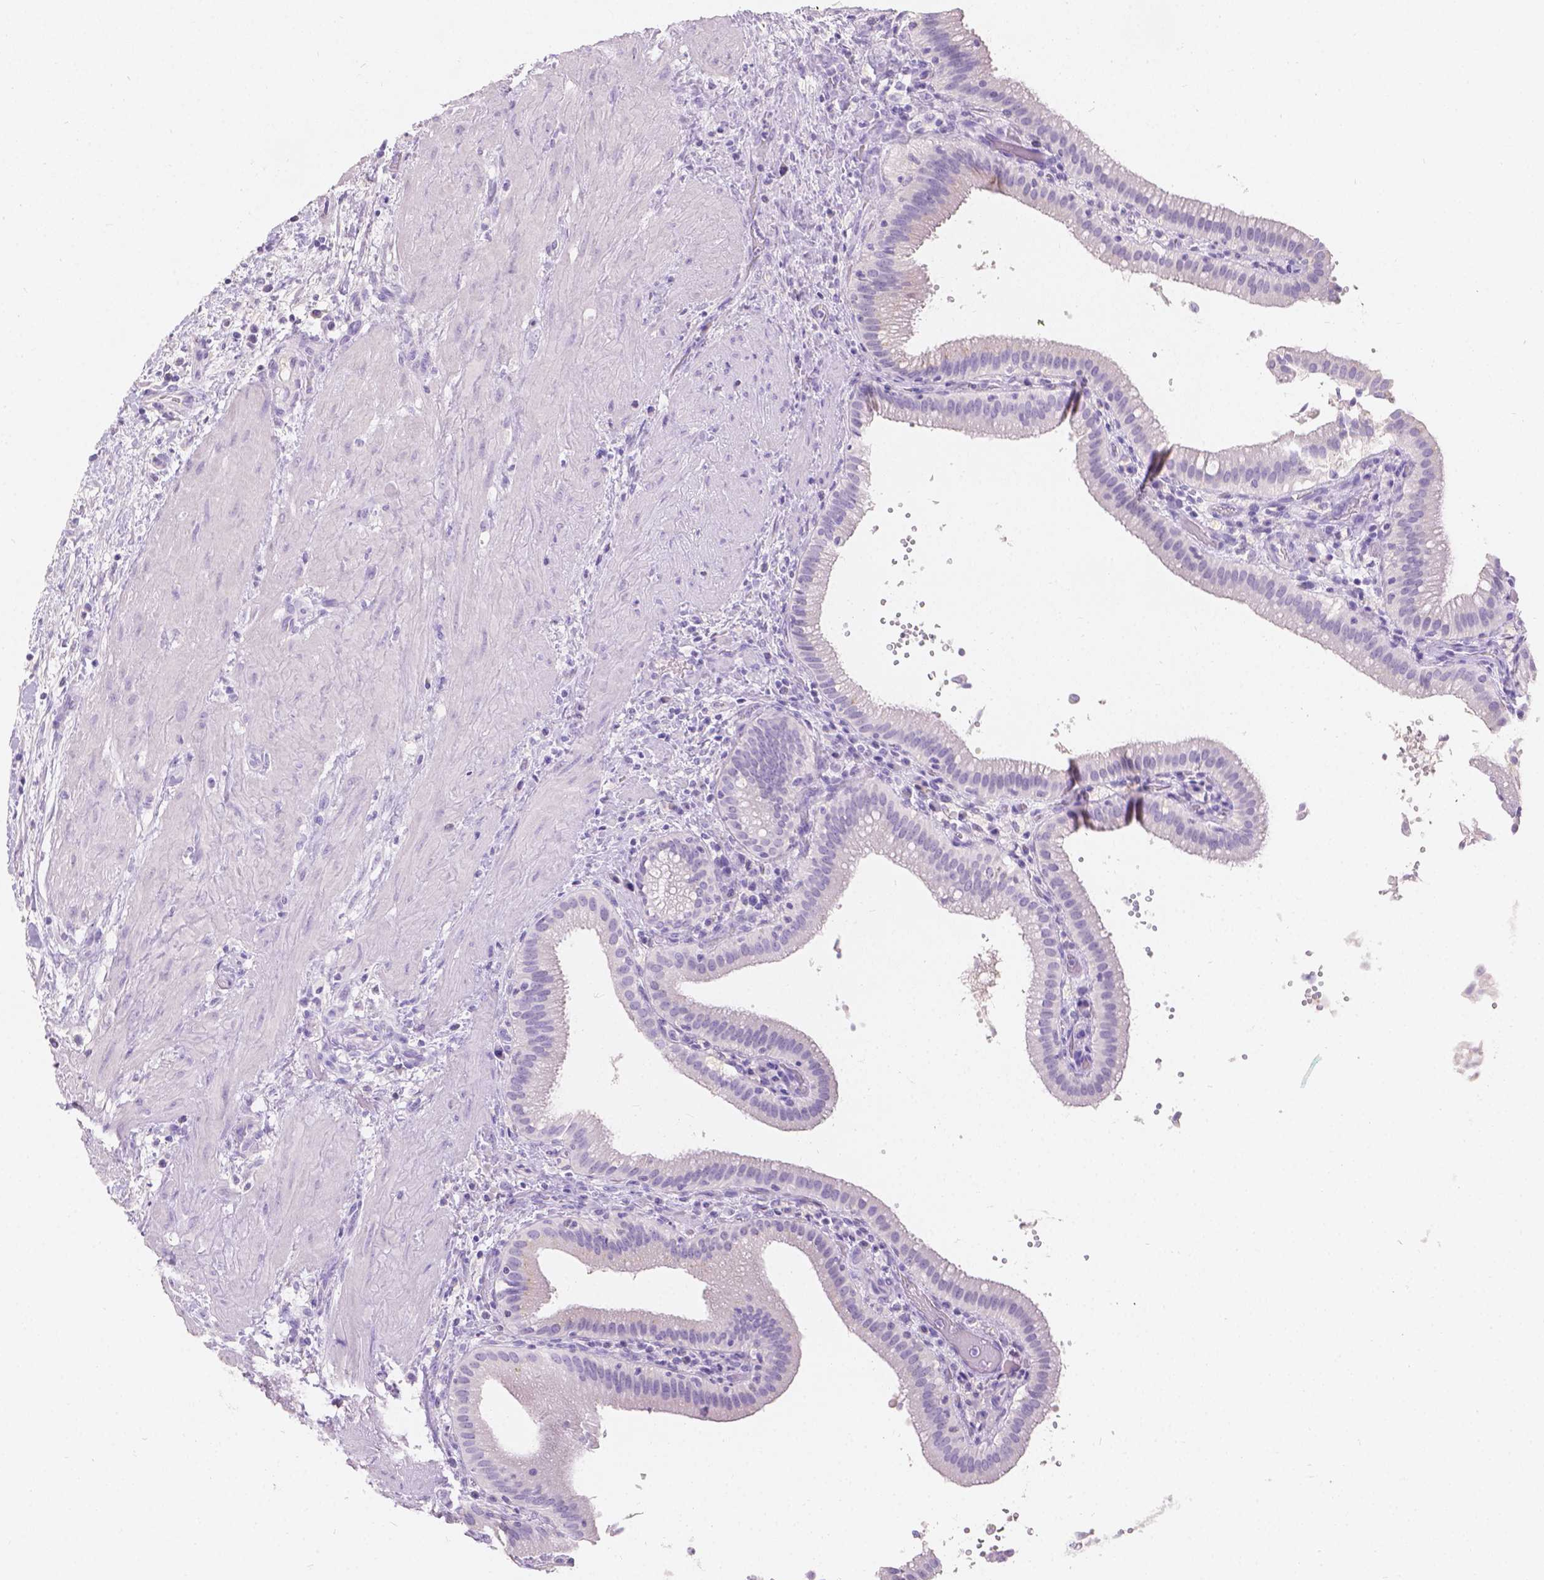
{"staining": {"intensity": "negative", "quantity": "none", "location": "none"}, "tissue": "gallbladder", "cell_type": "Glandular cells", "image_type": "normal", "snomed": [{"axis": "morphology", "description": "Normal tissue, NOS"}, {"axis": "topography", "description": "Gallbladder"}], "caption": "Immunohistochemistry micrograph of normal gallbladder: human gallbladder stained with DAB reveals no significant protein expression in glandular cells. The staining was performed using DAB to visualize the protein expression in brown, while the nuclei were stained in blue with hematoxylin (Magnification: 20x).", "gene": "GAL3ST2", "patient": {"sex": "male", "age": 42}}